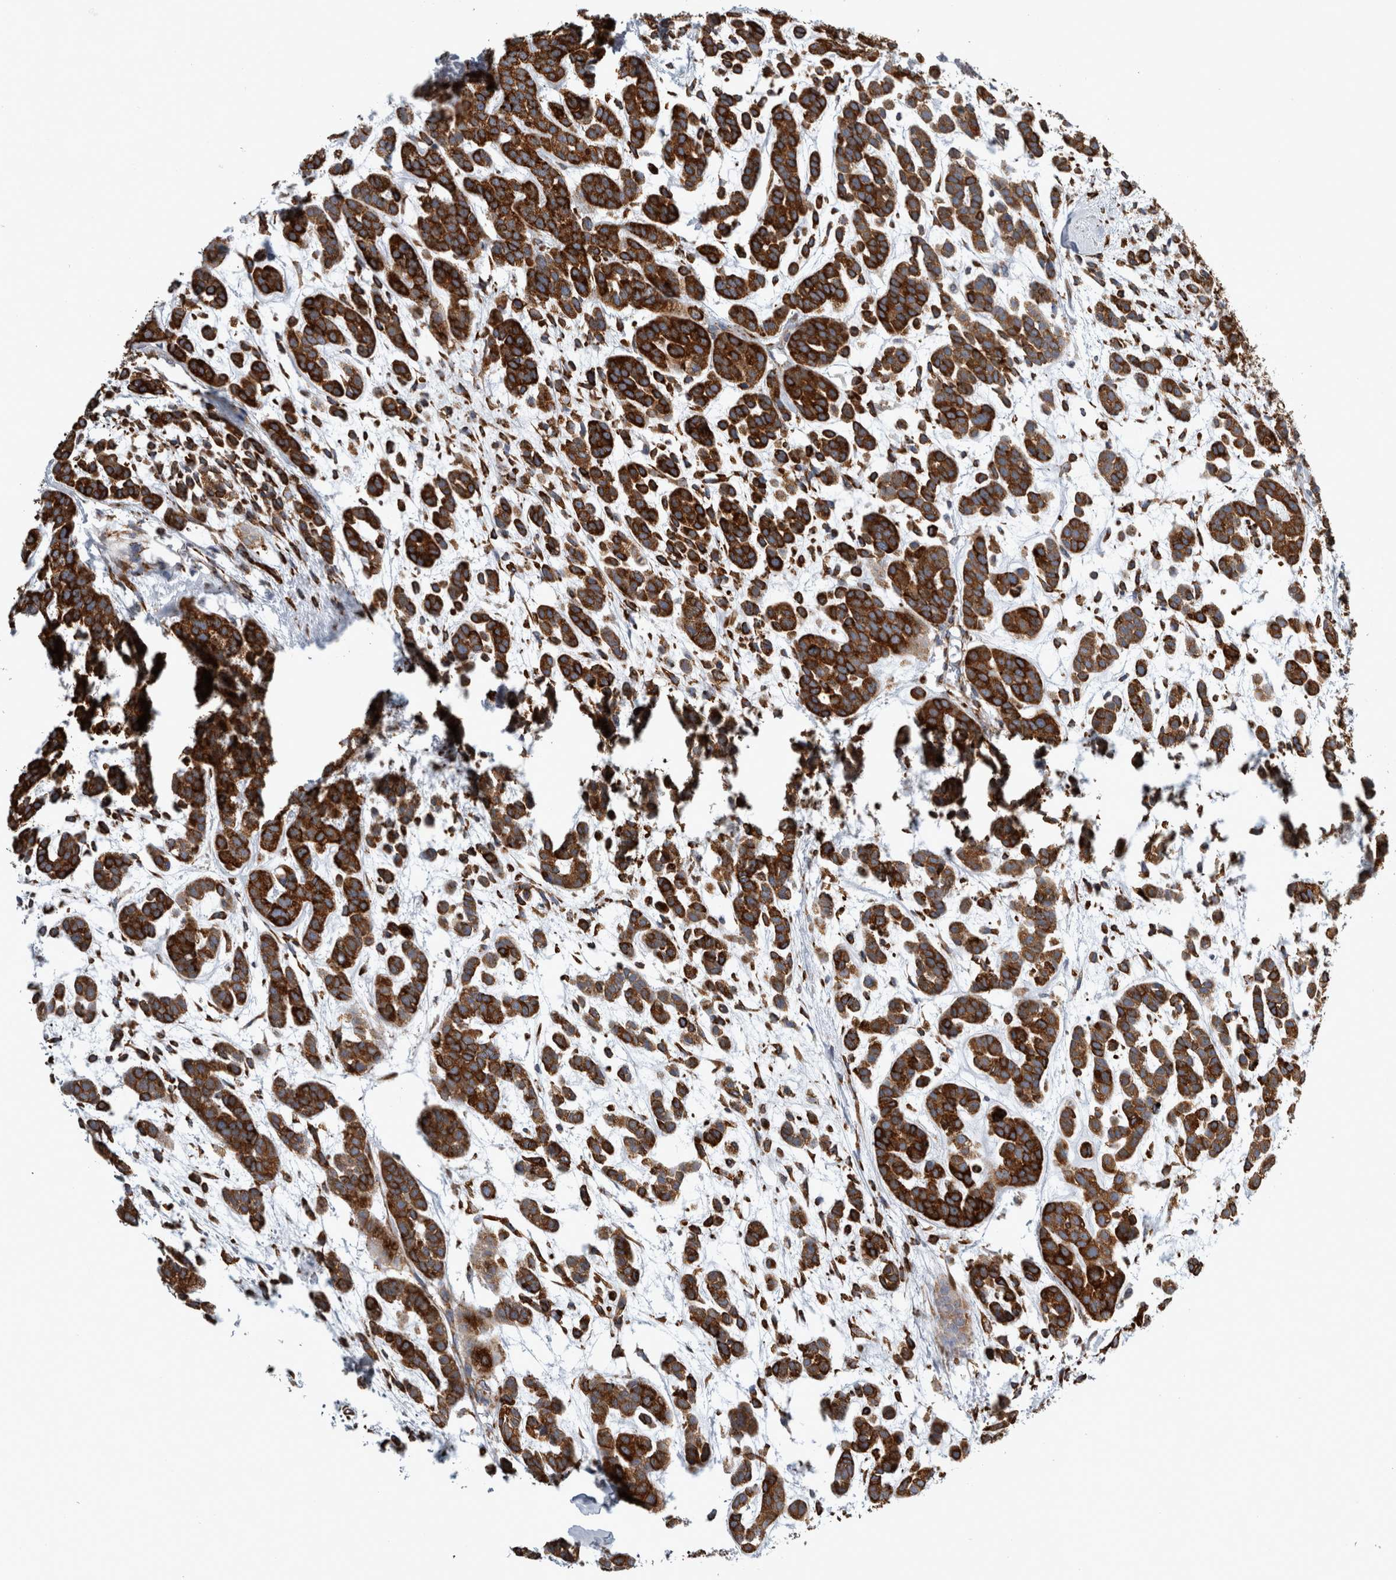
{"staining": {"intensity": "strong", "quantity": ">75%", "location": "cytoplasmic/membranous"}, "tissue": "head and neck cancer", "cell_type": "Tumor cells", "image_type": "cancer", "snomed": [{"axis": "morphology", "description": "Adenocarcinoma, NOS"}, {"axis": "morphology", "description": "Adenoma, NOS"}, {"axis": "topography", "description": "Head-Neck"}], "caption": "The histopathology image demonstrates immunohistochemical staining of head and neck adenoma. There is strong cytoplasmic/membranous staining is identified in approximately >75% of tumor cells.", "gene": "FHIP2B", "patient": {"sex": "female", "age": 55}}